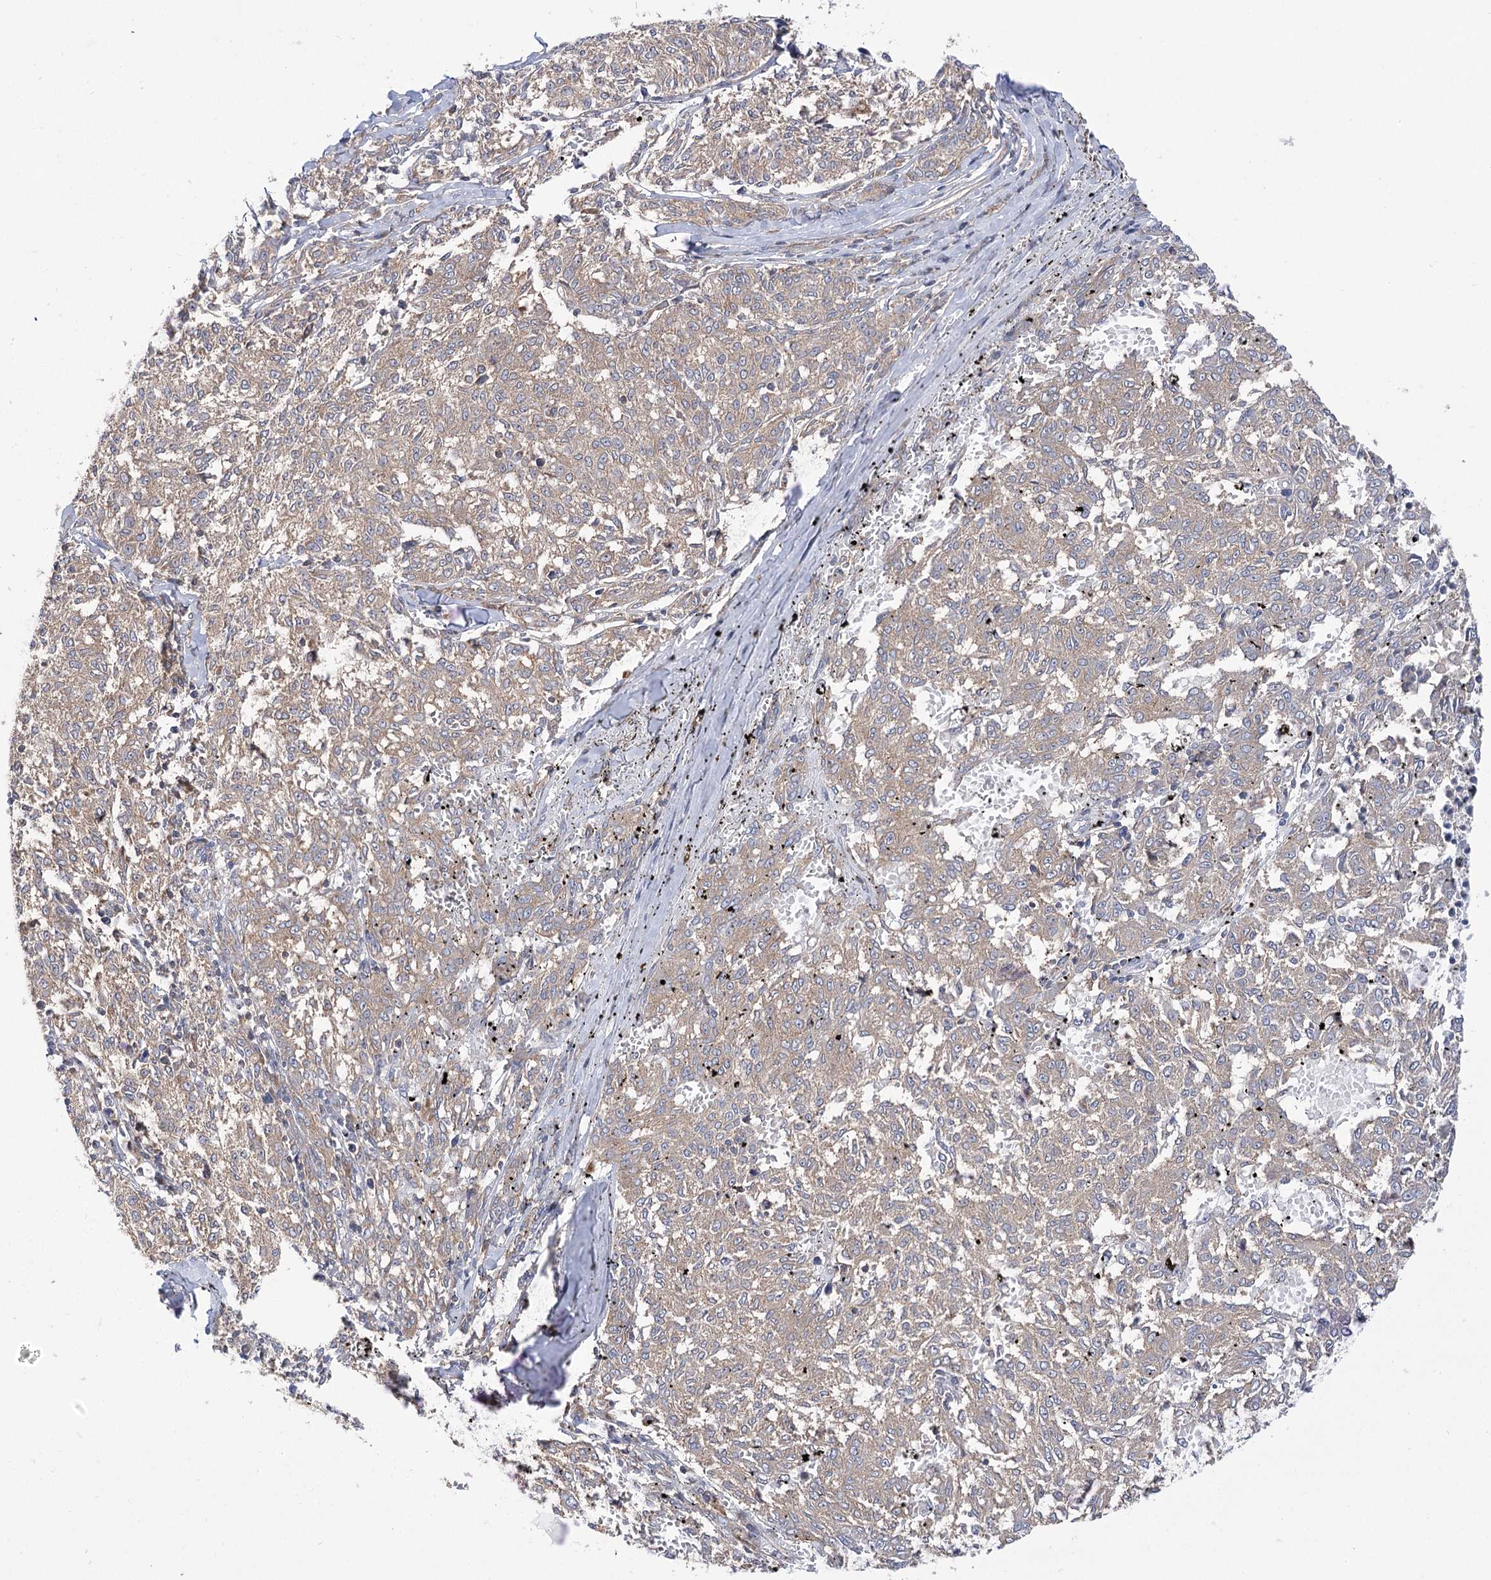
{"staining": {"intensity": "weak", "quantity": "<25%", "location": "cytoplasmic/membranous"}, "tissue": "melanoma", "cell_type": "Tumor cells", "image_type": "cancer", "snomed": [{"axis": "morphology", "description": "Malignant melanoma, NOS"}, {"axis": "topography", "description": "Skin"}], "caption": "Protein analysis of melanoma shows no significant positivity in tumor cells.", "gene": "VPS37B", "patient": {"sex": "female", "age": 72}}